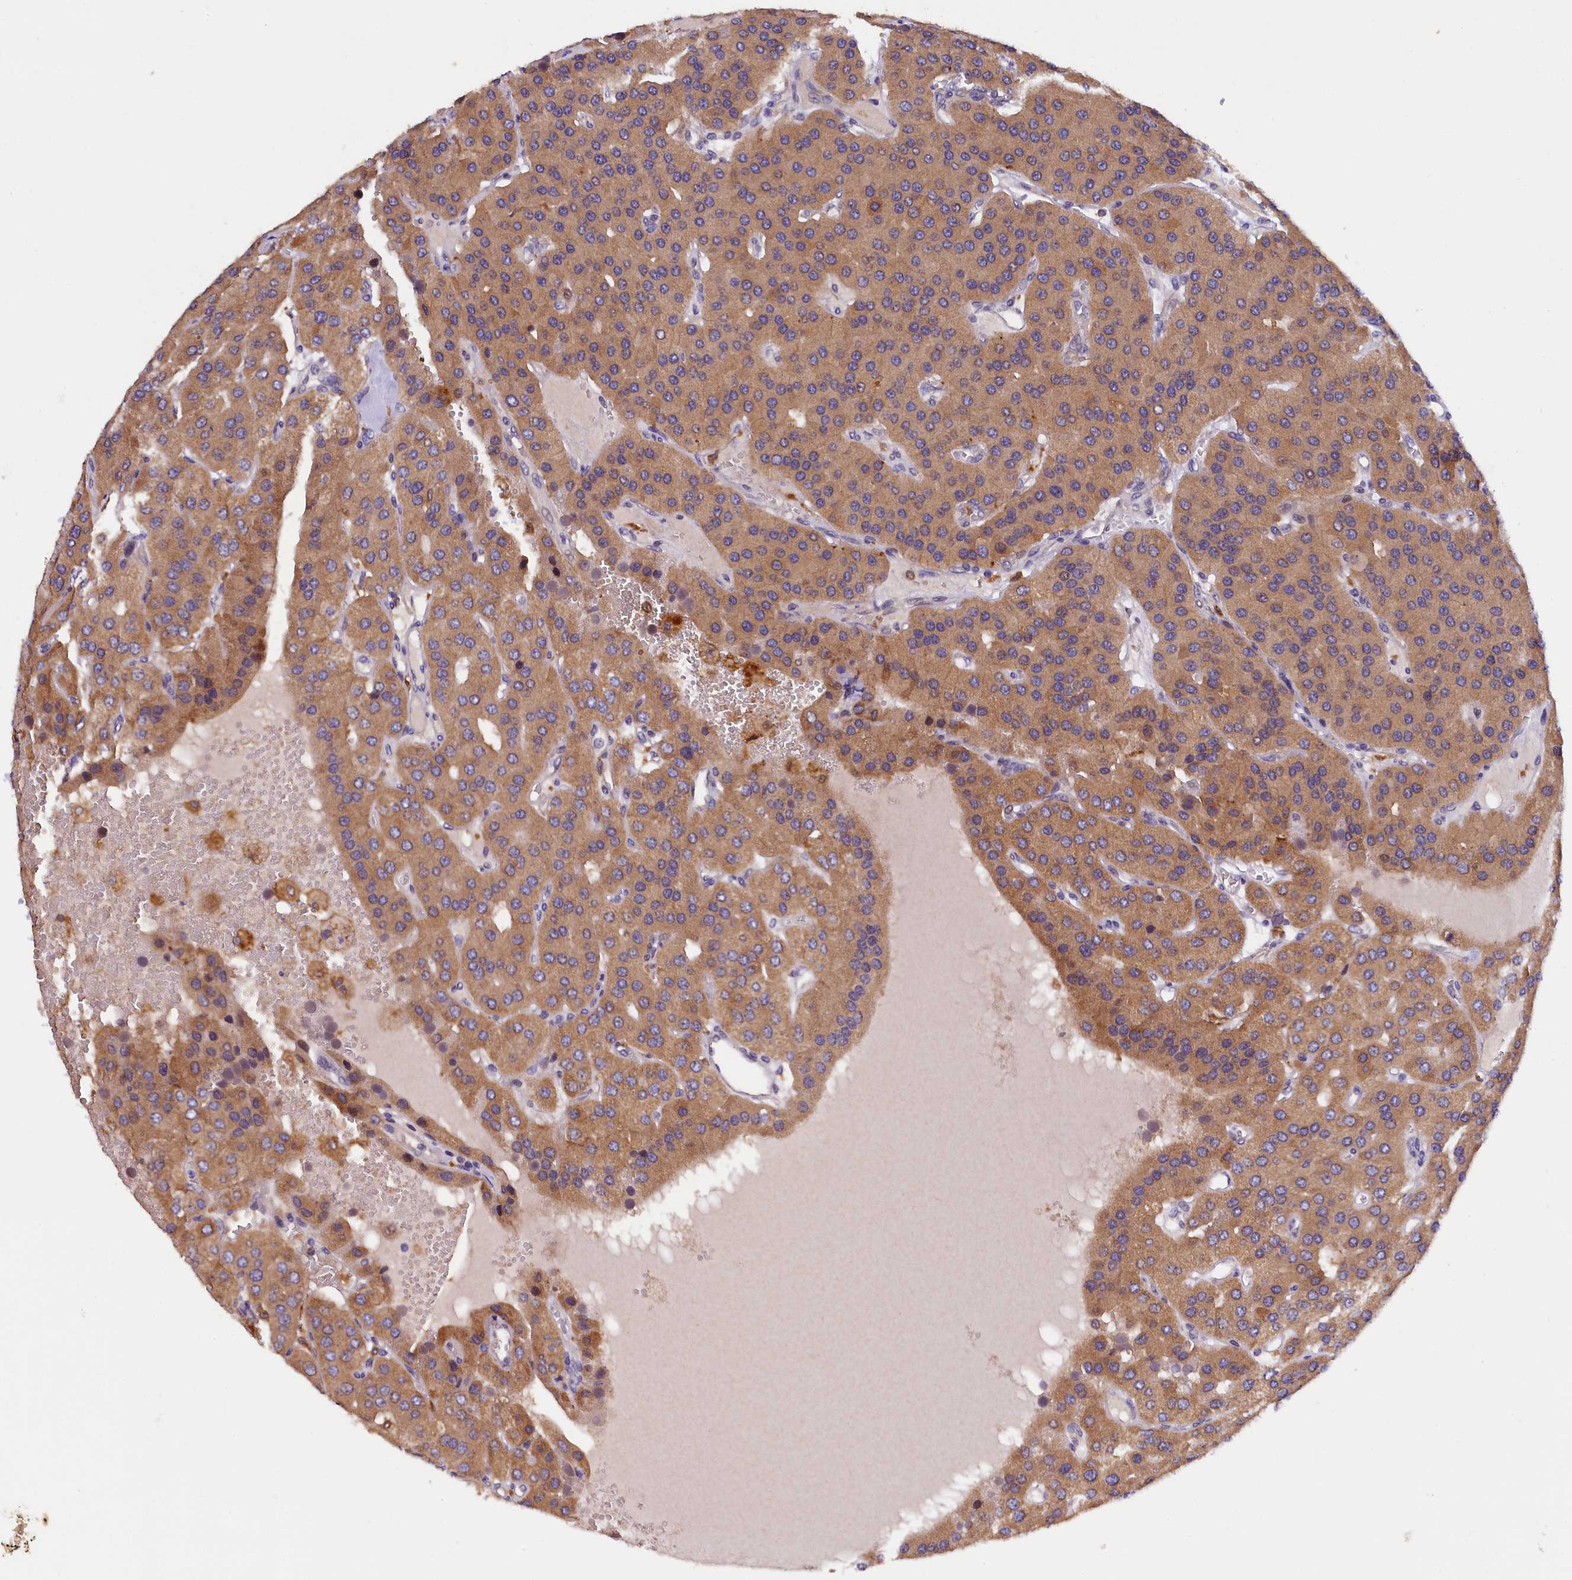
{"staining": {"intensity": "moderate", "quantity": ">75%", "location": "cytoplasmic/membranous"}, "tissue": "parathyroid gland", "cell_type": "Glandular cells", "image_type": "normal", "snomed": [{"axis": "morphology", "description": "Normal tissue, NOS"}, {"axis": "morphology", "description": "Adenoma, NOS"}, {"axis": "topography", "description": "Parathyroid gland"}], "caption": "Parathyroid gland stained with DAB (3,3'-diaminobenzidine) immunohistochemistry (IHC) exhibits medium levels of moderate cytoplasmic/membranous expression in about >75% of glandular cells.", "gene": "NAIP", "patient": {"sex": "female", "age": 86}}